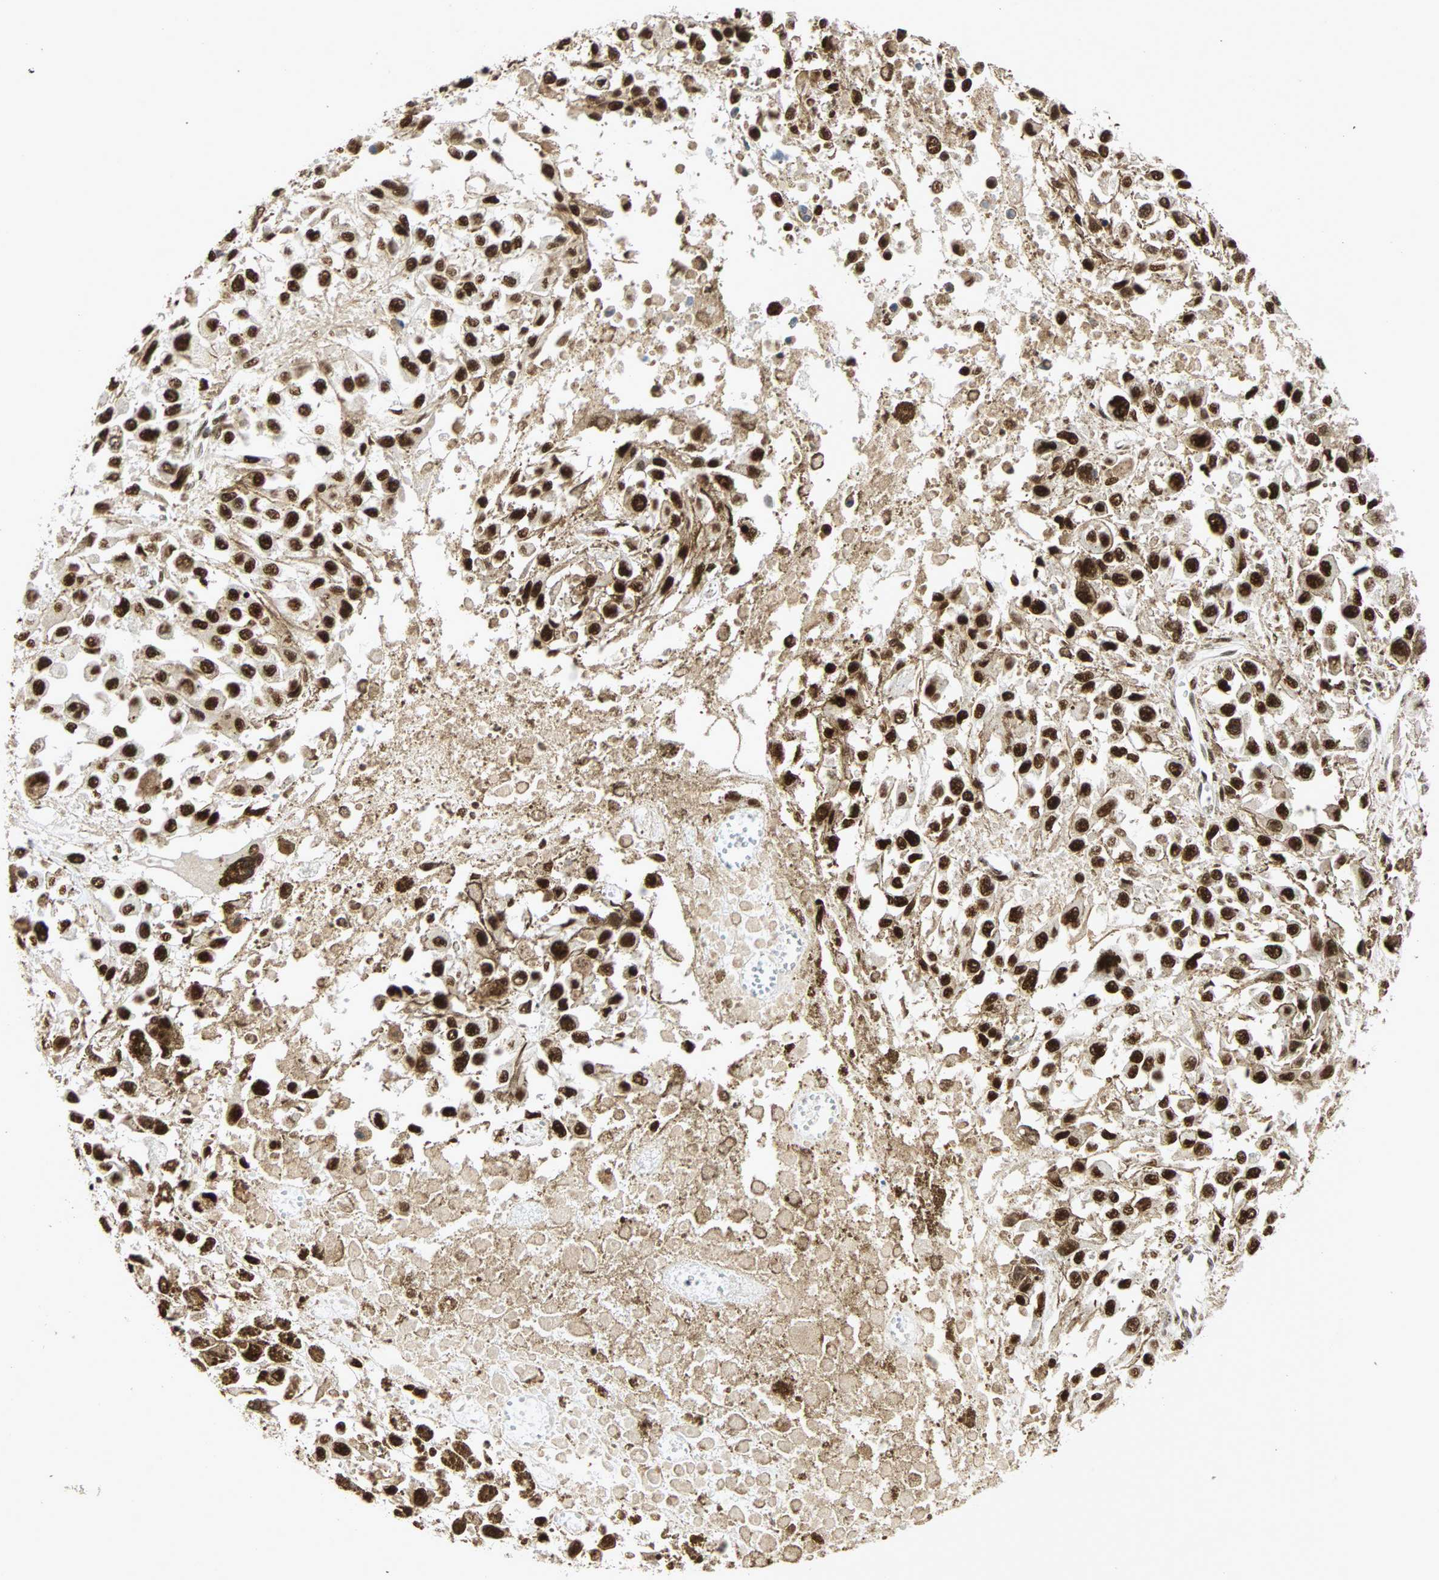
{"staining": {"intensity": "strong", "quantity": ">75%", "location": "nuclear"}, "tissue": "melanoma", "cell_type": "Tumor cells", "image_type": "cancer", "snomed": [{"axis": "morphology", "description": "Malignant melanoma, Metastatic site"}, {"axis": "topography", "description": "Lymph node"}], "caption": "DAB immunohistochemical staining of melanoma reveals strong nuclear protein staining in approximately >75% of tumor cells. (brown staining indicates protein expression, while blue staining denotes nuclei).", "gene": "CDK12", "patient": {"sex": "male", "age": 59}}